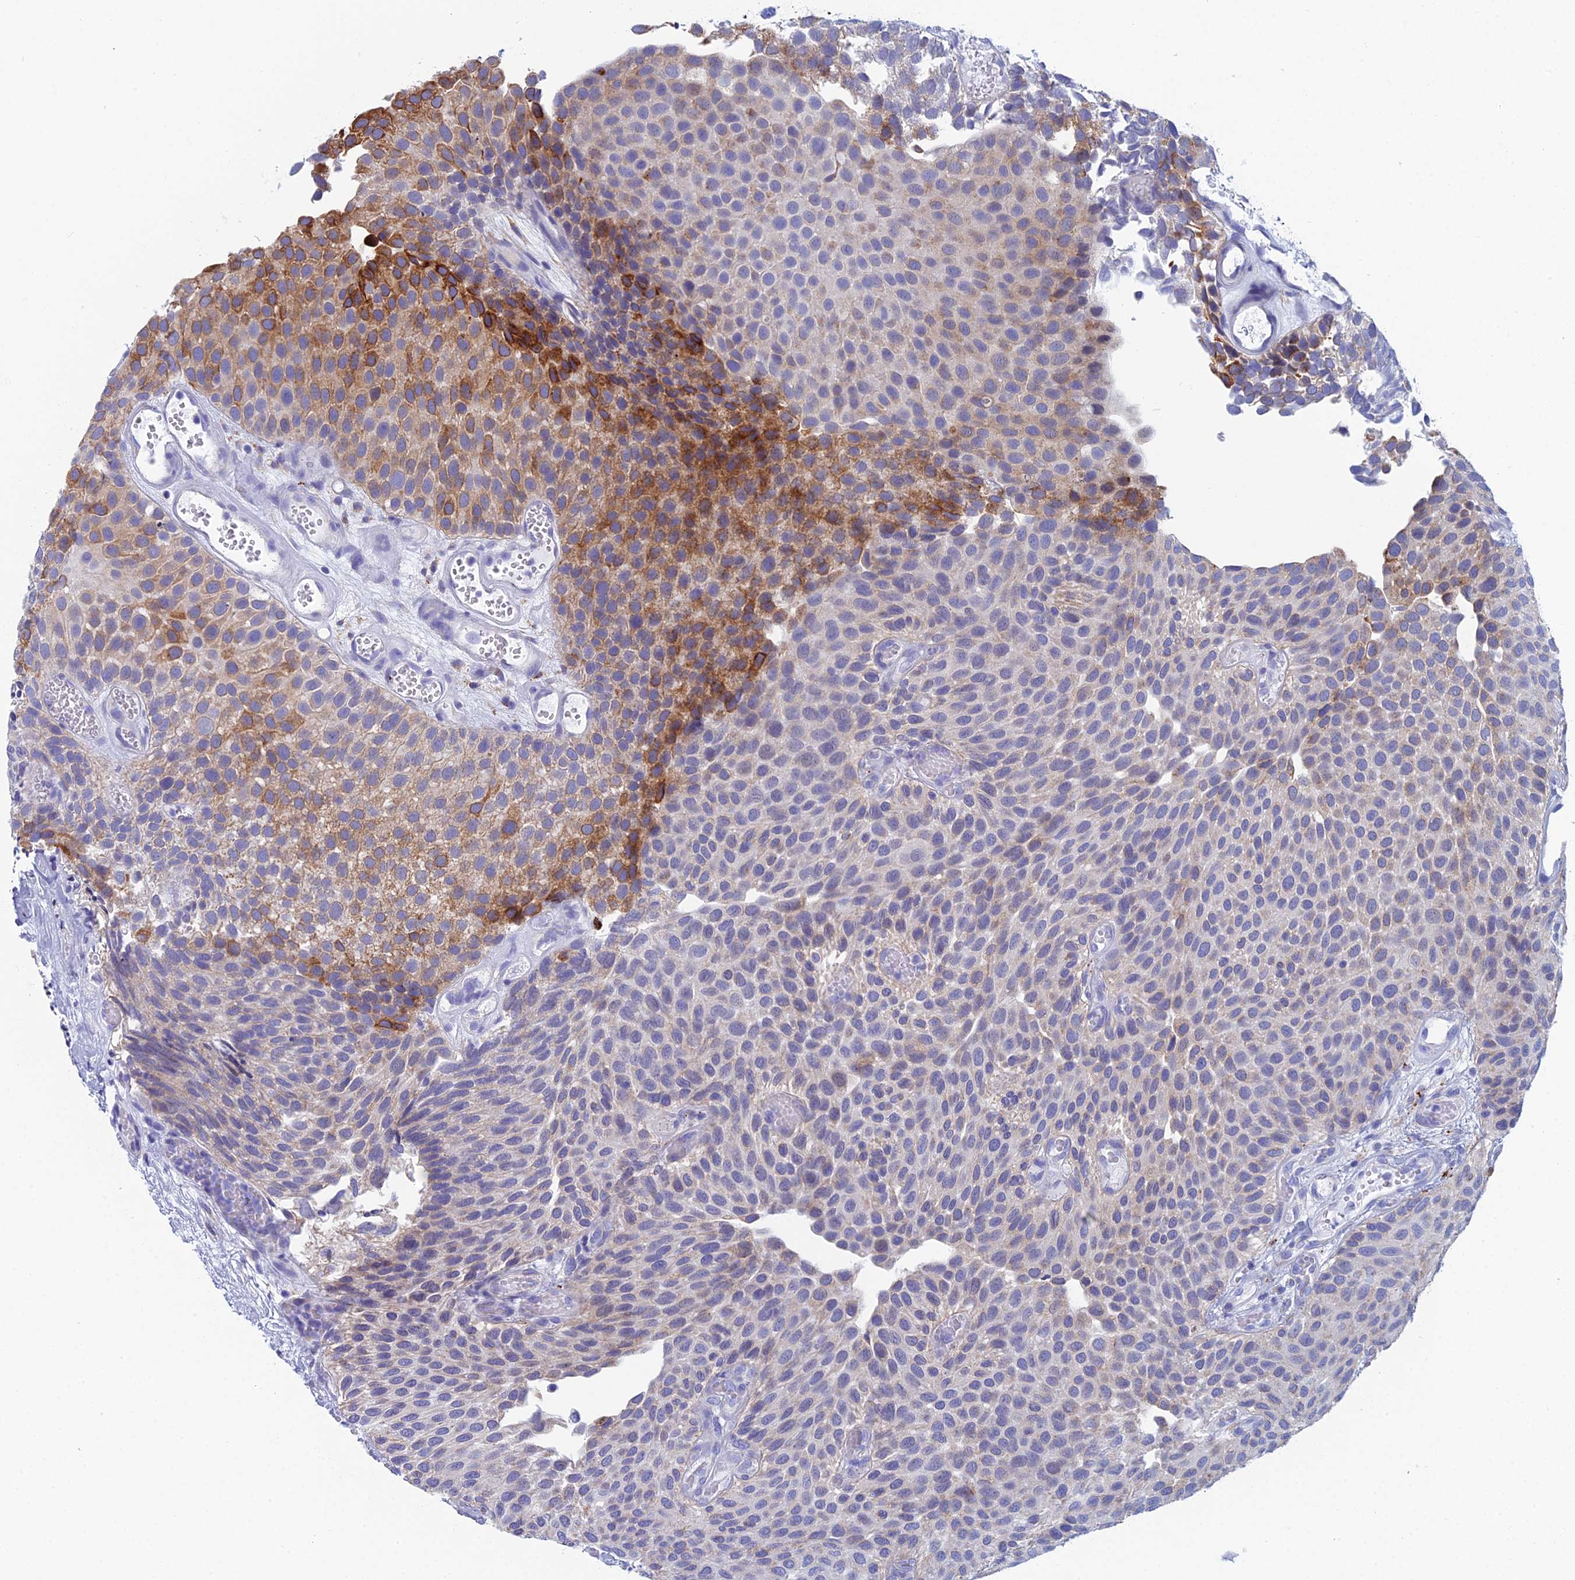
{"staining": {"intensity": "strong", "quantity": "<25%", "location": "cytoplasmic/membranous"}, "tissue": "urothelial cancer", "cell_type": "Tumor cells", "image_type": "cancer", "snomed": [{"axis": "morphology", "description": "Urothelial carcinoma, Low grade"}, {"axis": "topography", "description": "Urinary bladder"}], "caption": "Immunohistochemical staining of human urothelial cancer demonstrates strong cytoplasmic/membranous protein positivity in approximately <25% of tumor cells.", "gene": "CFAP210", "patient": {"sex": "male", "age": 89}}